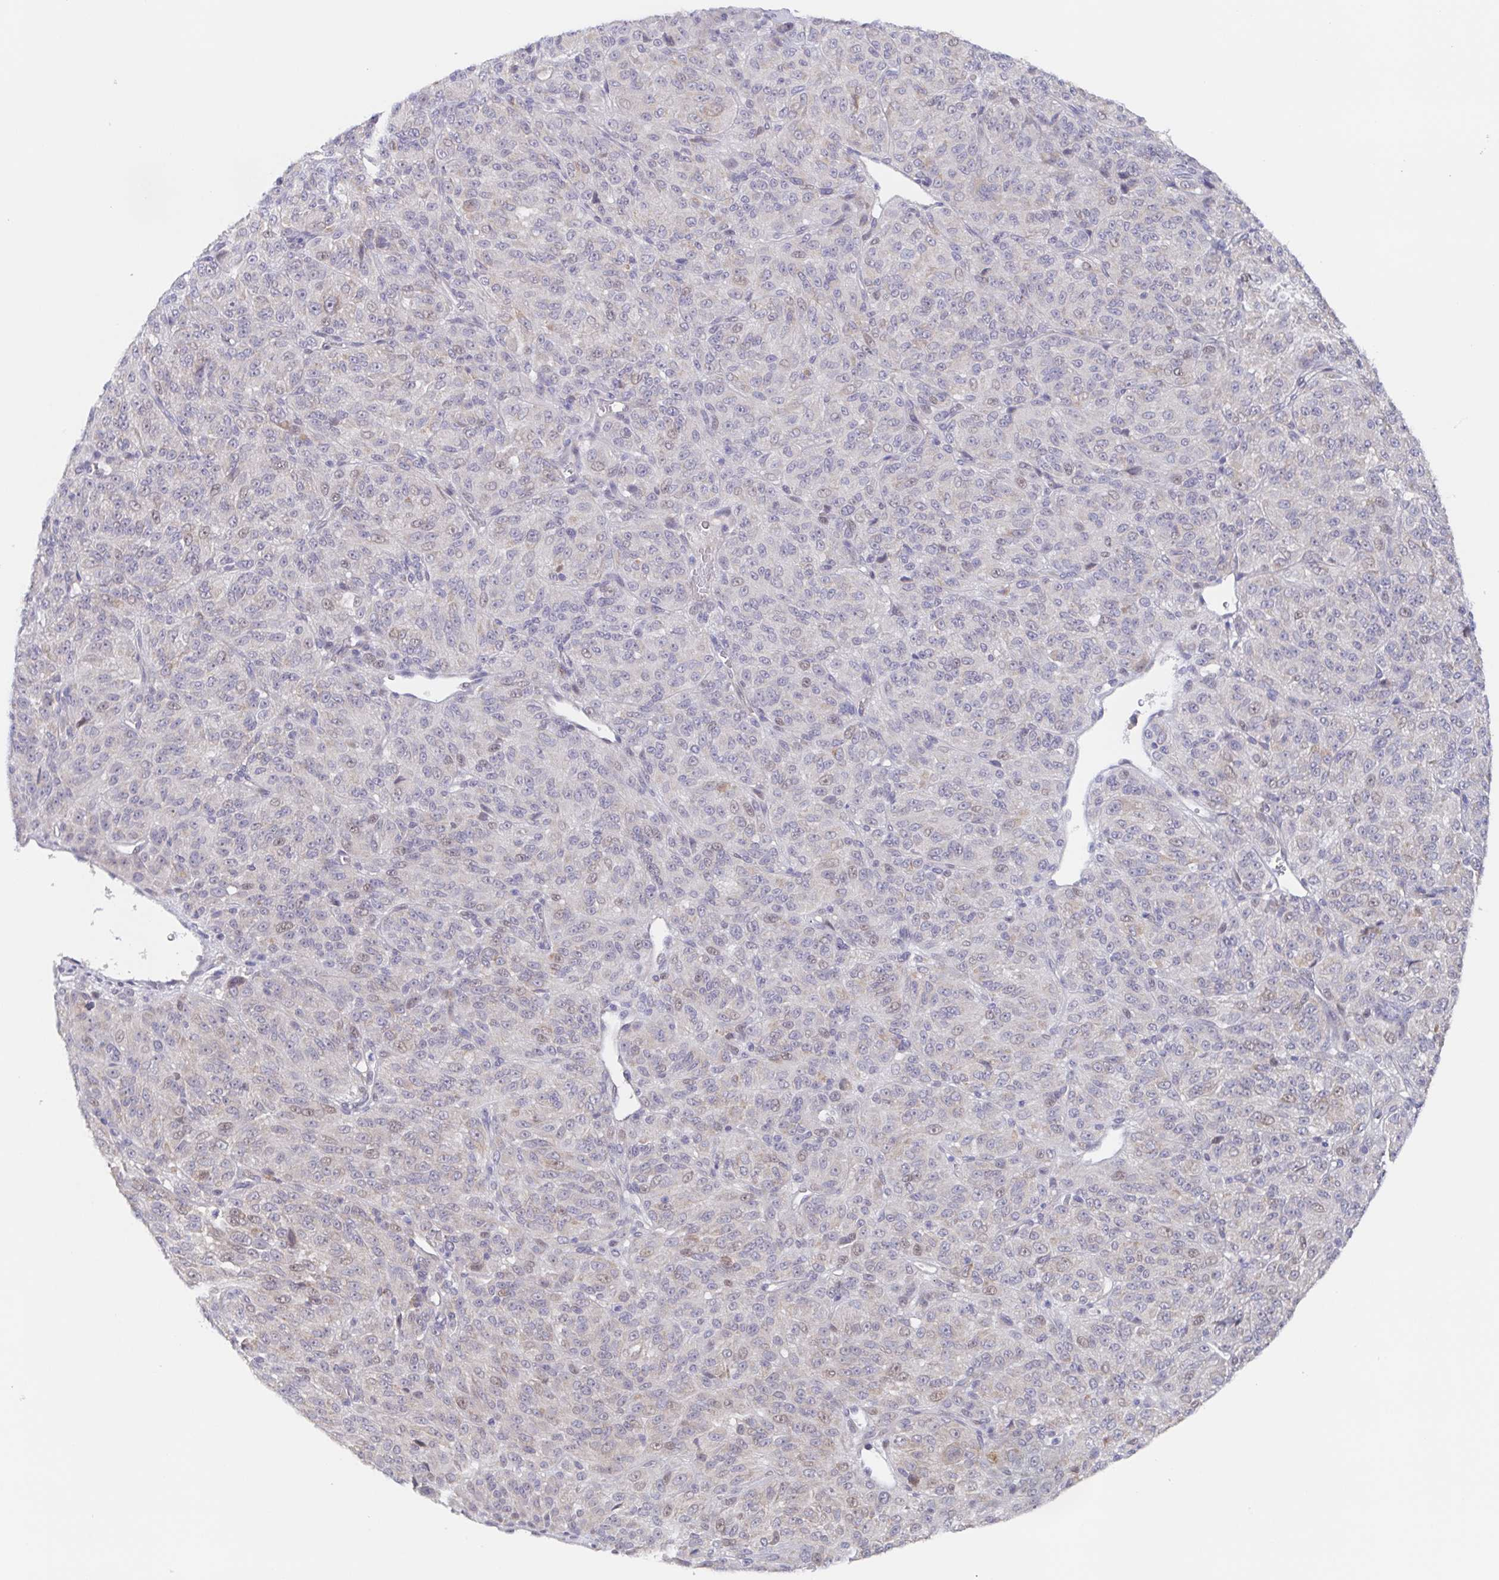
{"staining": {"intensity": "negative", "quantity": "none", "location": "none"}, "tissue": "melanoma", "cell_type": "Tumor cells", "image_type": "cancer", "snomed": [{"axis": "morphology", "description": "Malignant melanoma, Metastatic site"}, {"axis": "topography", "description": "Brain"}], "caption": "Malignant melanoma (metastatic site) stained for a protein using IHC exhibits no expression tumor cells.", "gene": "POU2F3", "patient": {"sex": "female", "age": 56}}